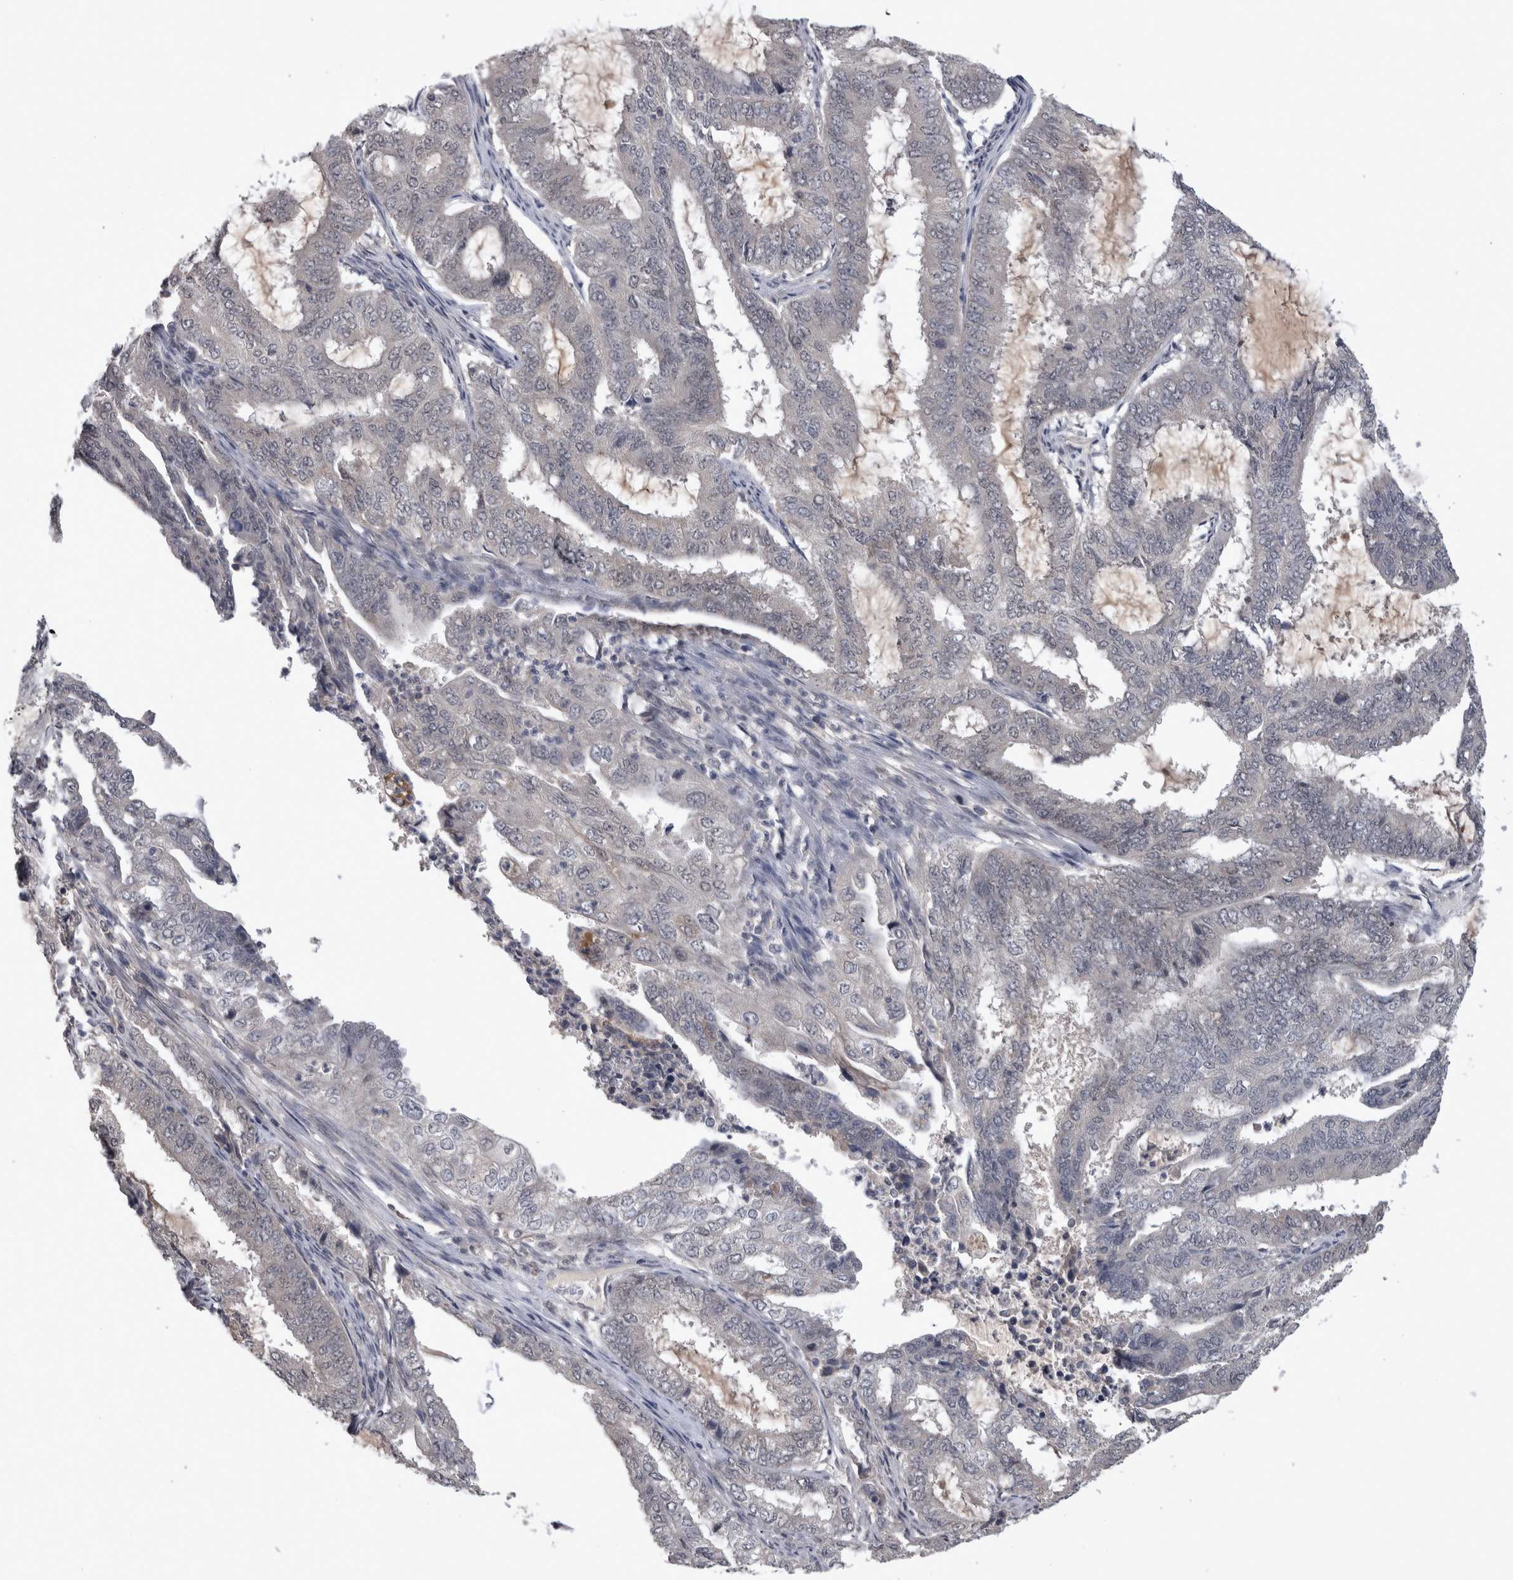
{"staining": {"intensity": "negative", "quantity": "none", "location": "none"}, "tissue": "endometrial cancer", "cell_type": "Tumor cells", "image_type": "cancer", "snomed": [{"axis": "morphology", "description": "Adenocarcinoma, NOS"}, {"axis": "topography", "description": "Endometrium"}], "caption": "Immunohistochemistry image of neoplastic tissue: human endometrial cancer stained with DAB (3,3'-diaminobenzidine) shows no significant protein expression in tumor cells.", "gene": "ZNF114", "patient": {"sex": "female", "age": 51}}